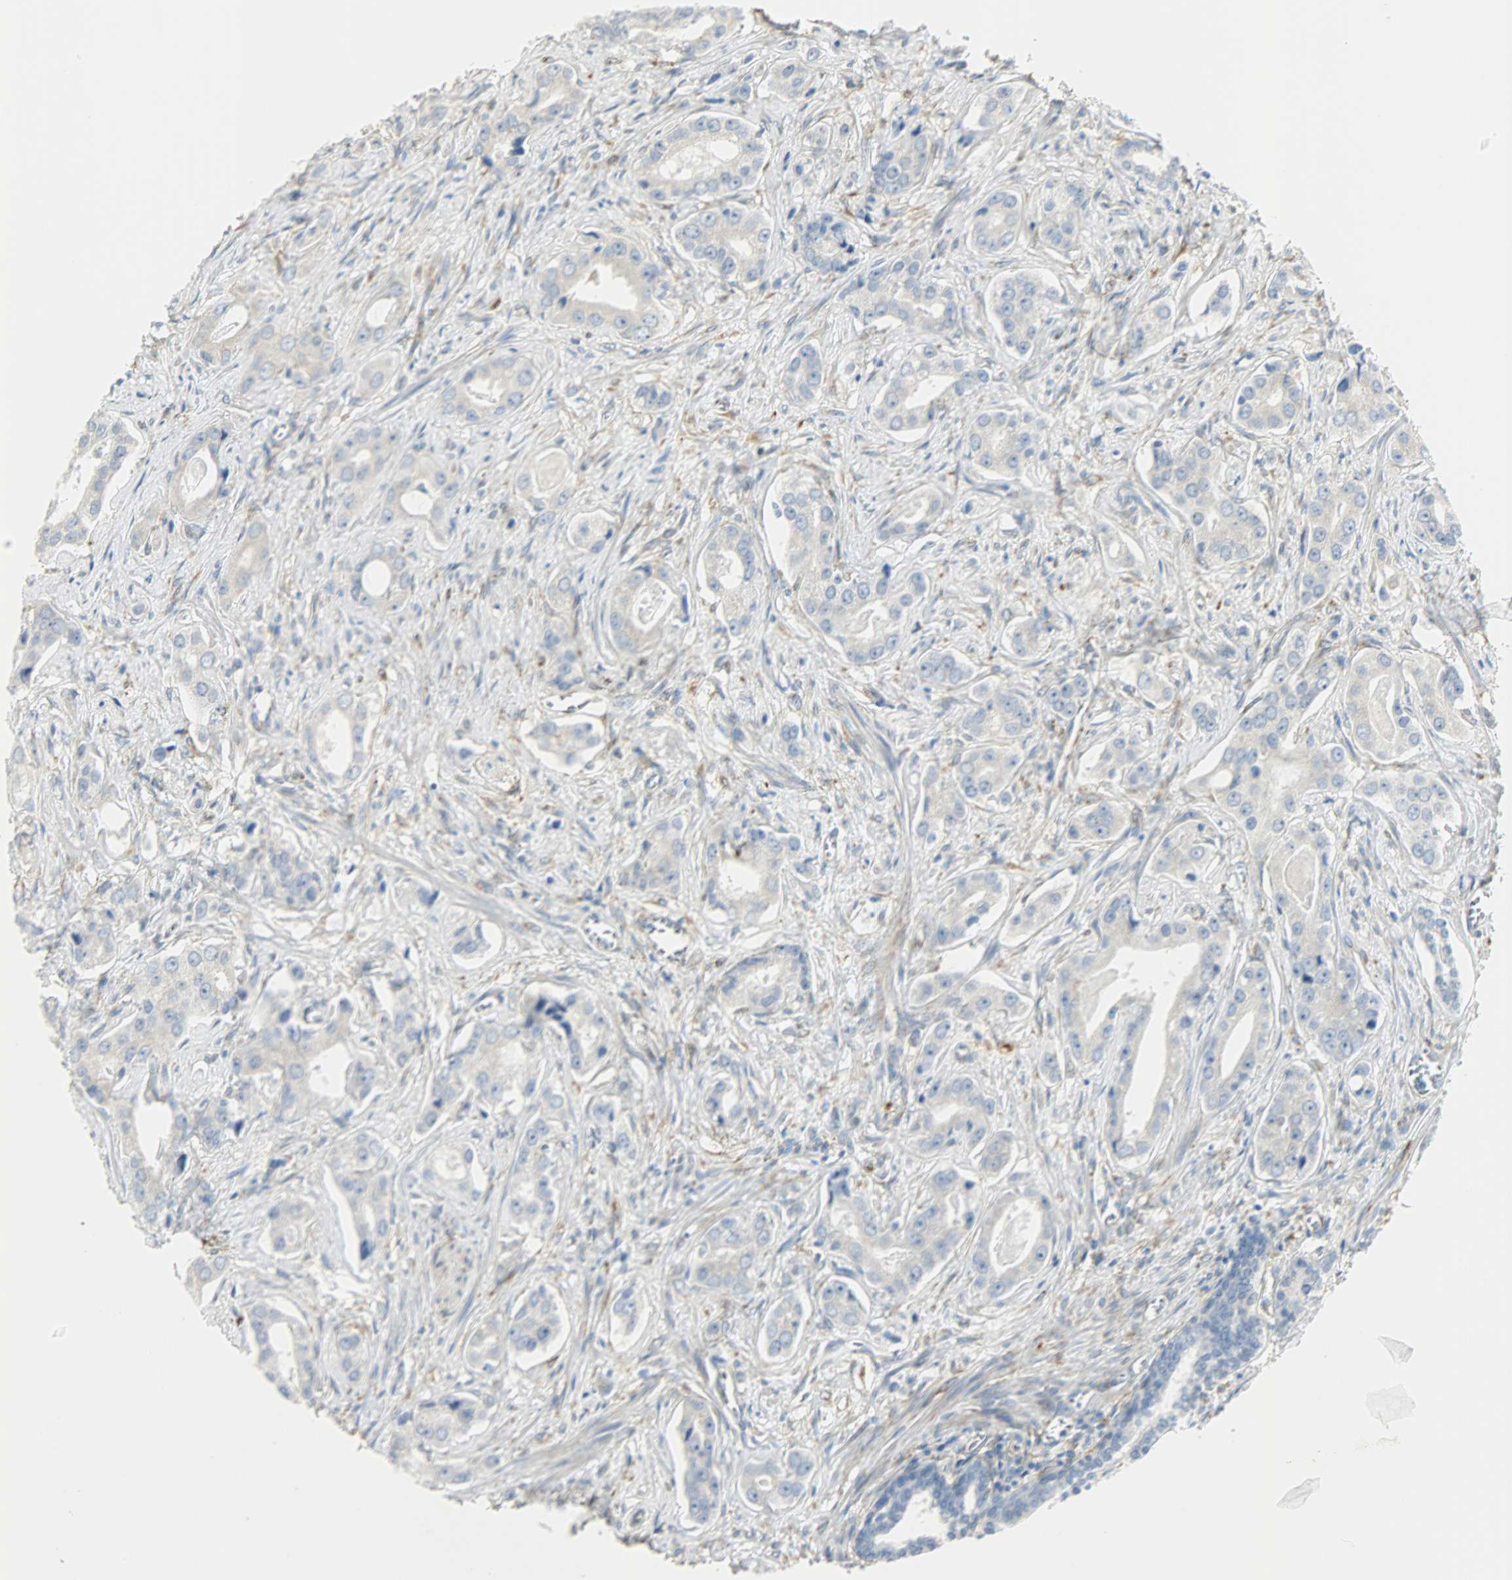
{"staining": {"intensity": "weak", "quantity": ">75%", "location": "cytoplasmic/membranous"}, "tissue": "prostate cancer", "cell_type": "Tumor cells", "image_type": "cancer", "snomed": [{"axis": "morphology", "description": "Adenocarcinoma, Low grade"}, {"axis": "topography", "description": "Prostate"}], "caption": "A brown stain labels weak cytoplasmic/membranous expression of a protein in prostate cancer tumor cells.", "gene": "PKD2", "patient": {"sex": "male", "age": 59}}